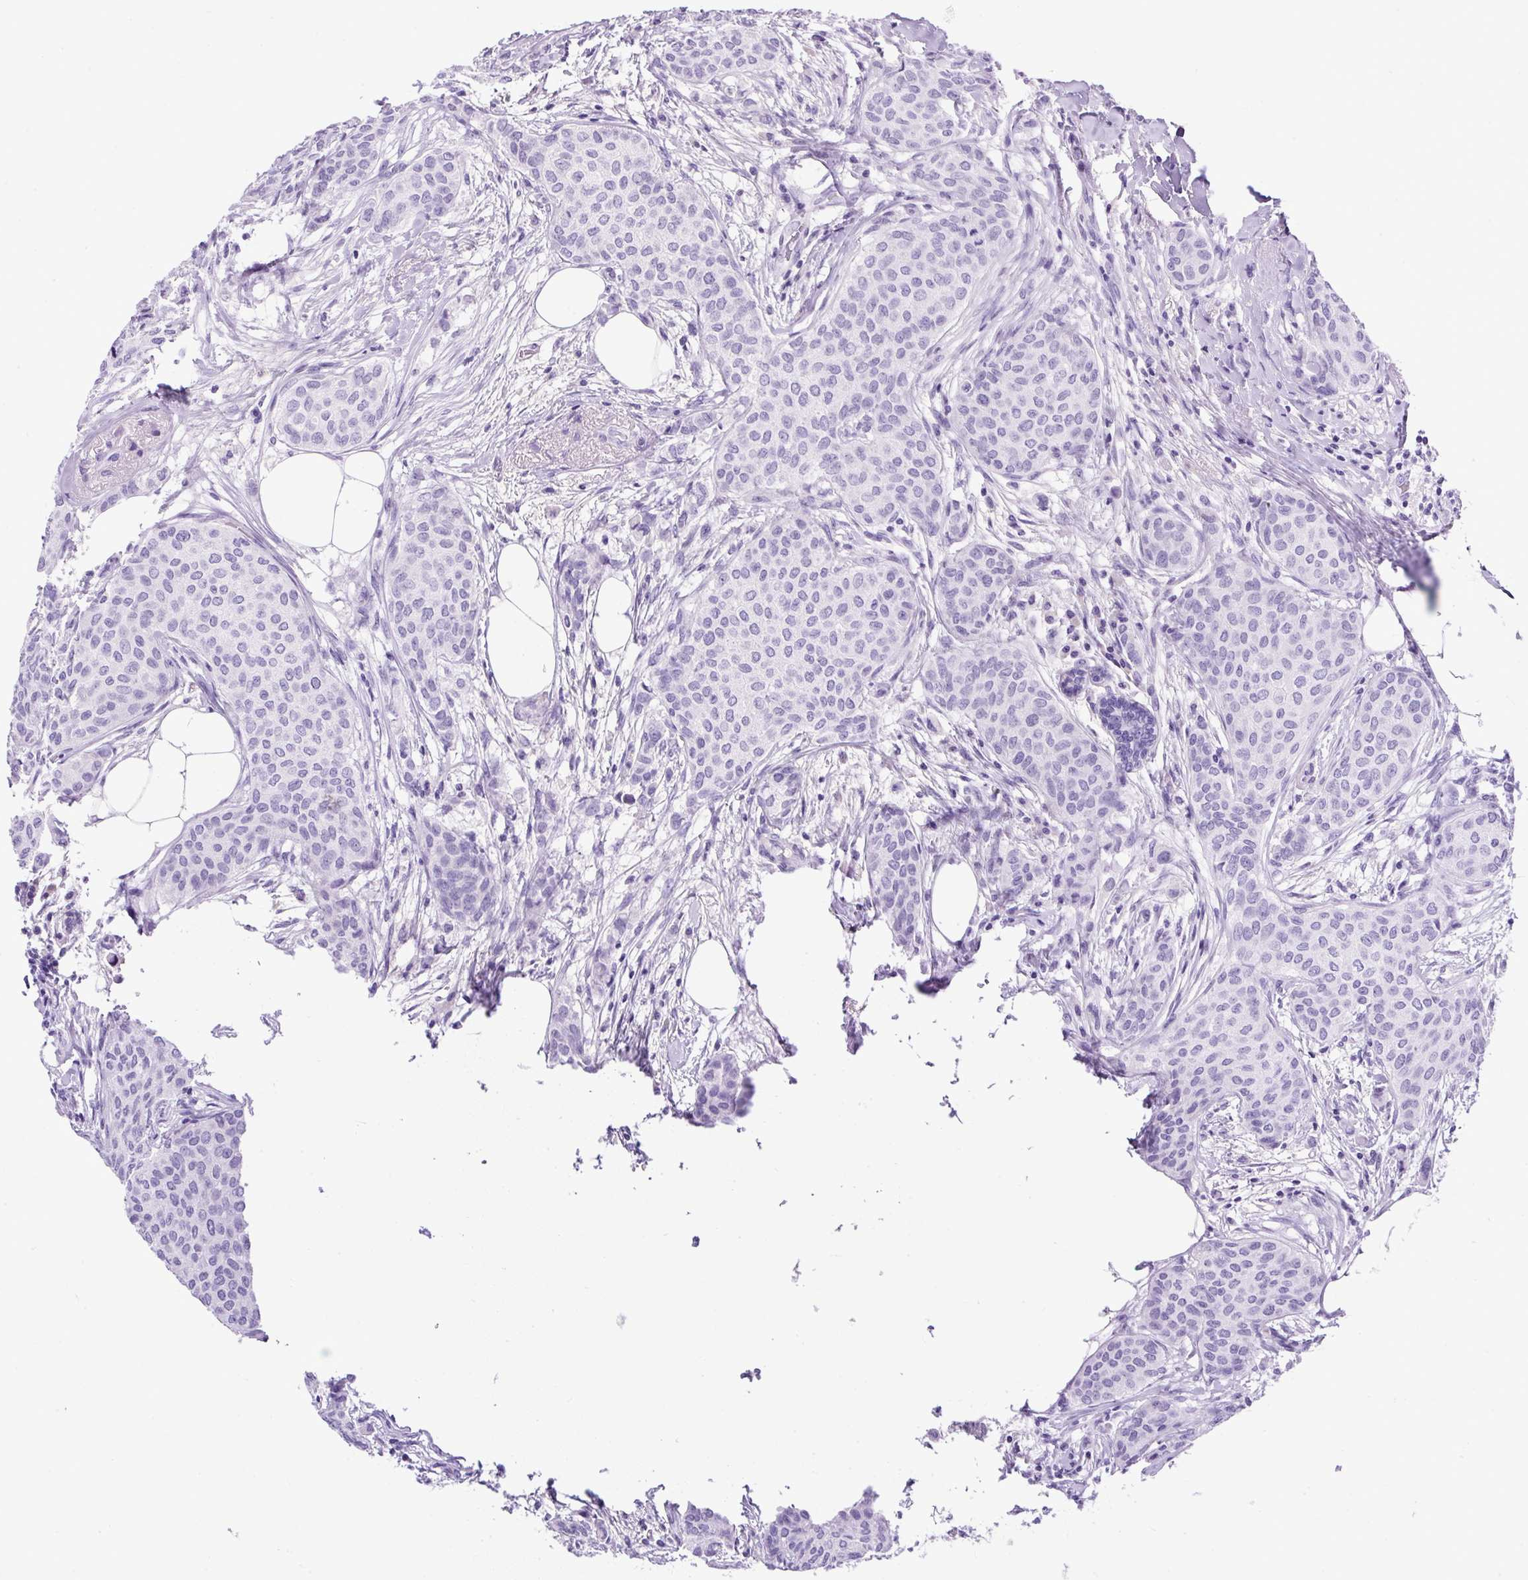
{"staining": {"intensity": "negative", "quantity": "none", "location": "none"}, "tissue": "breast cancer", "cell_type": "Tumor cells", "image_type": "cancer", "snomed": [{"axis": "morphology", "description": "Duct carcinoma"}, {"axis": "topography", "description": "Breast"}], "caption": "This is an immunohistochemistry (IHC) micrograph of breast cancer. There is no staining in tumor cells.", "gene": "UPP1", "patient": {"sex": "female", "age": 47}}